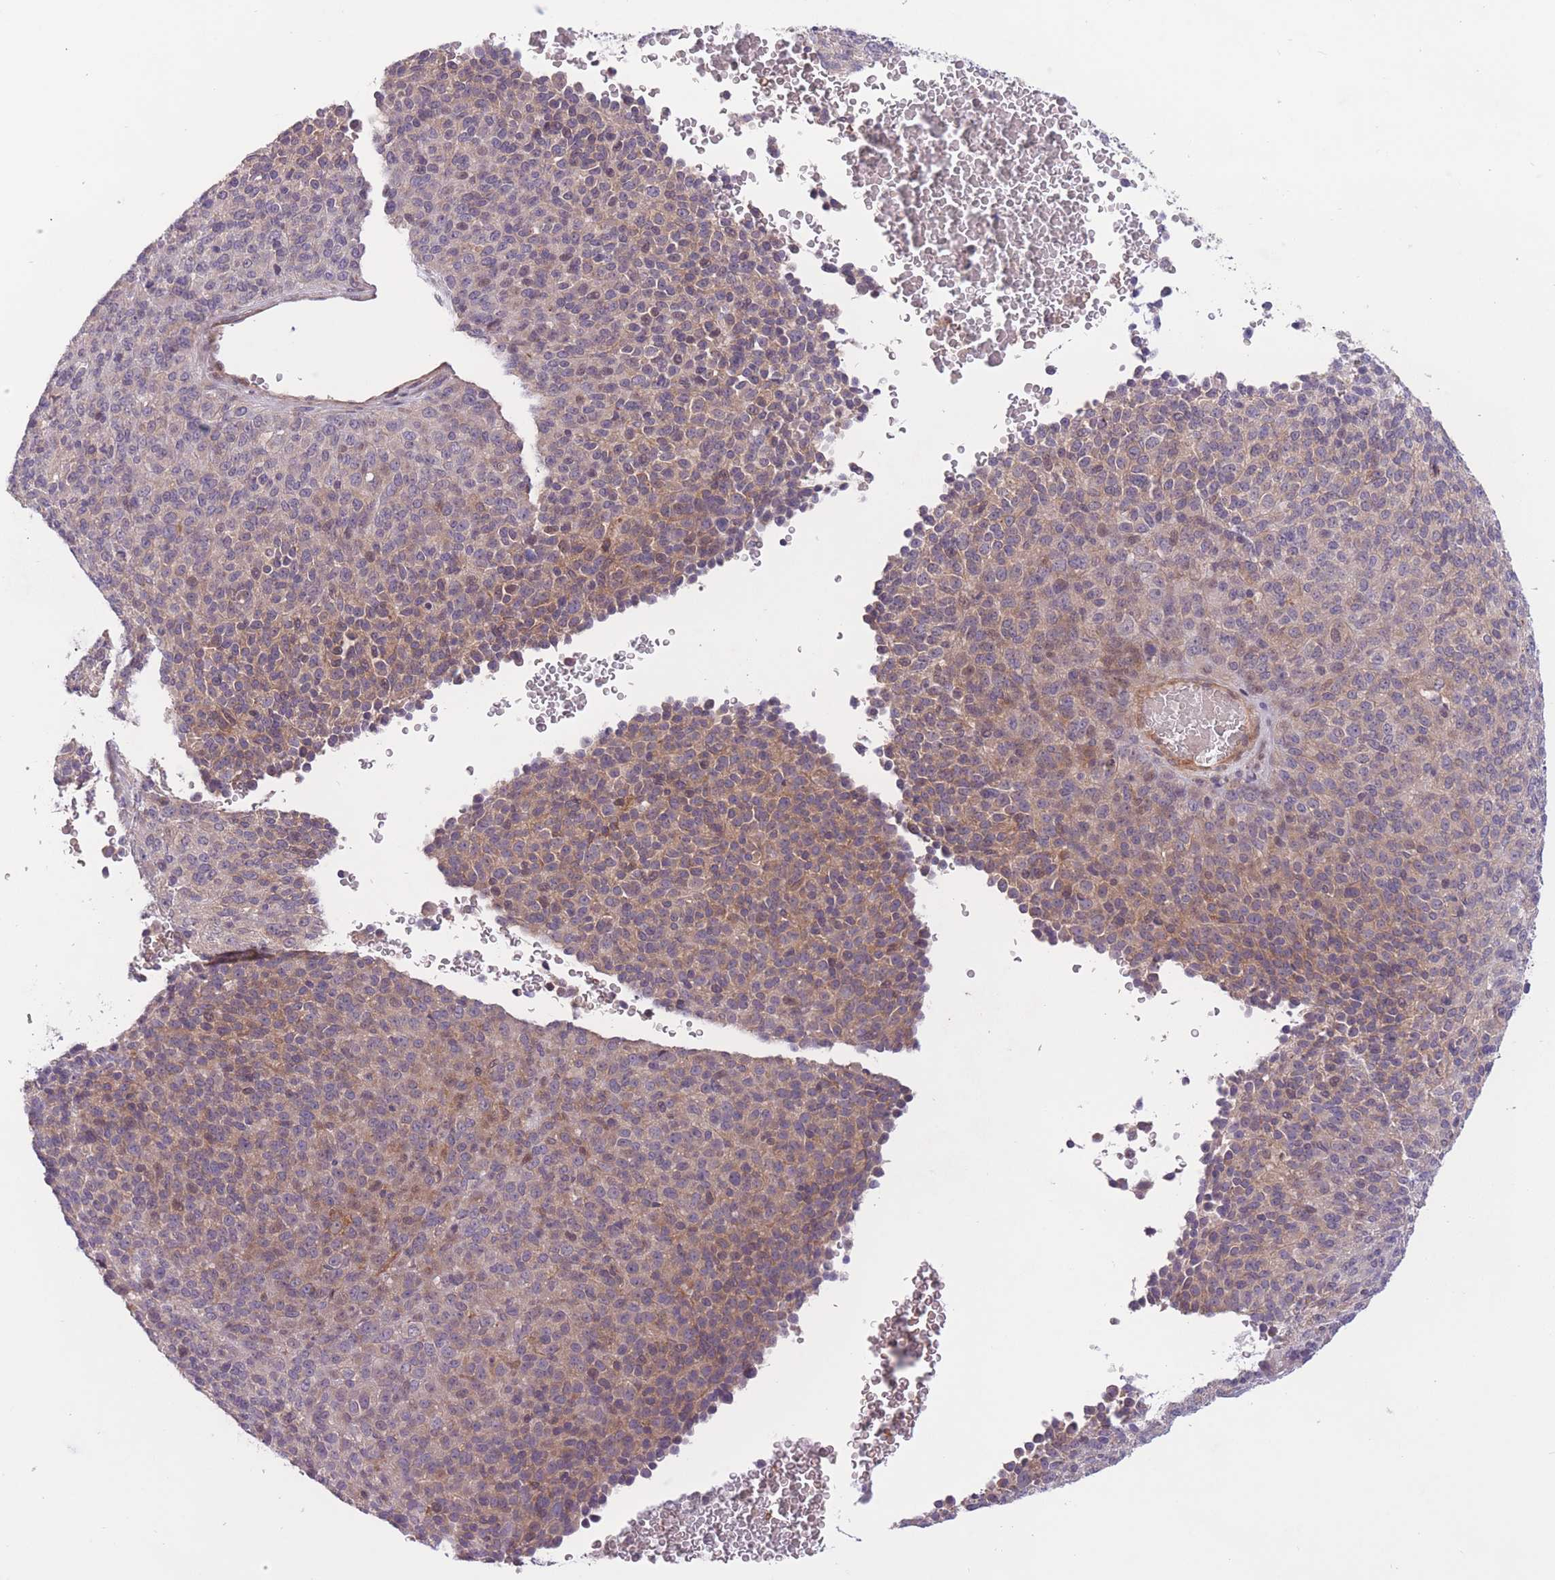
{"staining": {"intensity": "moderate", "quantity": "25%-75%", "location": "cytoplasmic/membranous"}, "tissue": "melanoma", "cell_type": "Tumor cells", "image_type": "cancer", "snomed": [{"axis": "morphology", "description": "Malignant melanoma, Metastatic site"}, {"axis": "topography", "description": "Brain"}], "caption": "Moderate cytoplasmic/membranous protein positivity is seen in about 25%-75% of tumor cells in malignant melanoma (metastatic site). The staining was performed using DAB, with brown indicating positive protein expression. Nuclei are stained blue with hematoxylin.", "gene": "FUT5", "patient": {"sex": "female", "age": 56}}